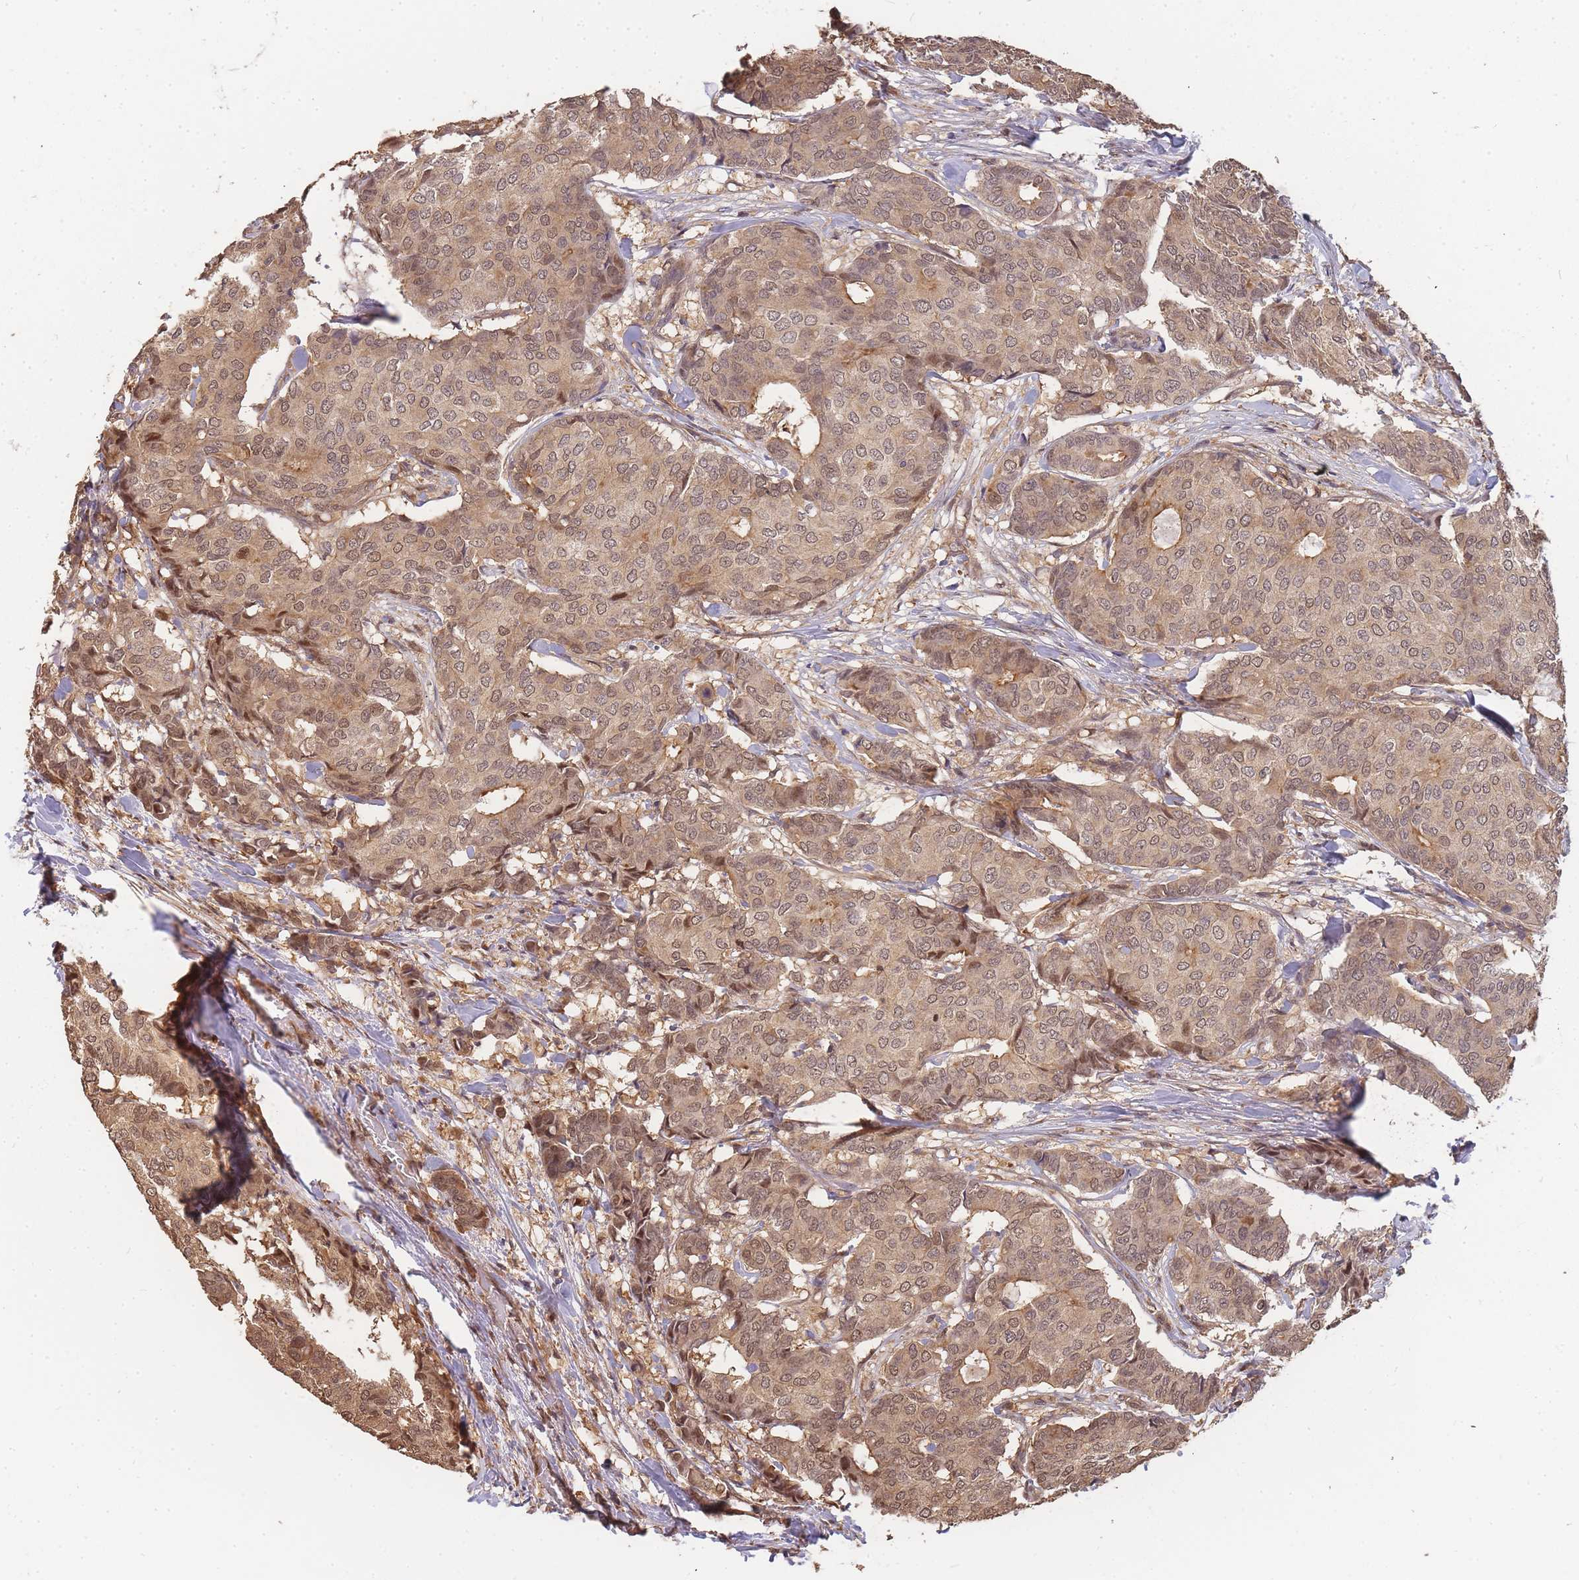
{"staining": {"intensity": "moderate", "quantity": ">75%", "location": "cytoplasmic/membranous,nuclear"}, "tissue": "breast cancer", "cell_type": "Tumor cells", "image_type": "cancer", "snomed": [{"axis": "morphology", "description": "Duct carcinoma"}, {"axis": "topography", "description": "Breast"}], "caption": "This is an image of immunohistochemistry (IHC) staining of breast invasive ductal carcinoma, which shows moderate positivity in the cytoplasmic/membranous and nuclear of tumor cells.", "gene": "CDKN2AIPNL", "patient": {"sex": "female", "age": 75}}